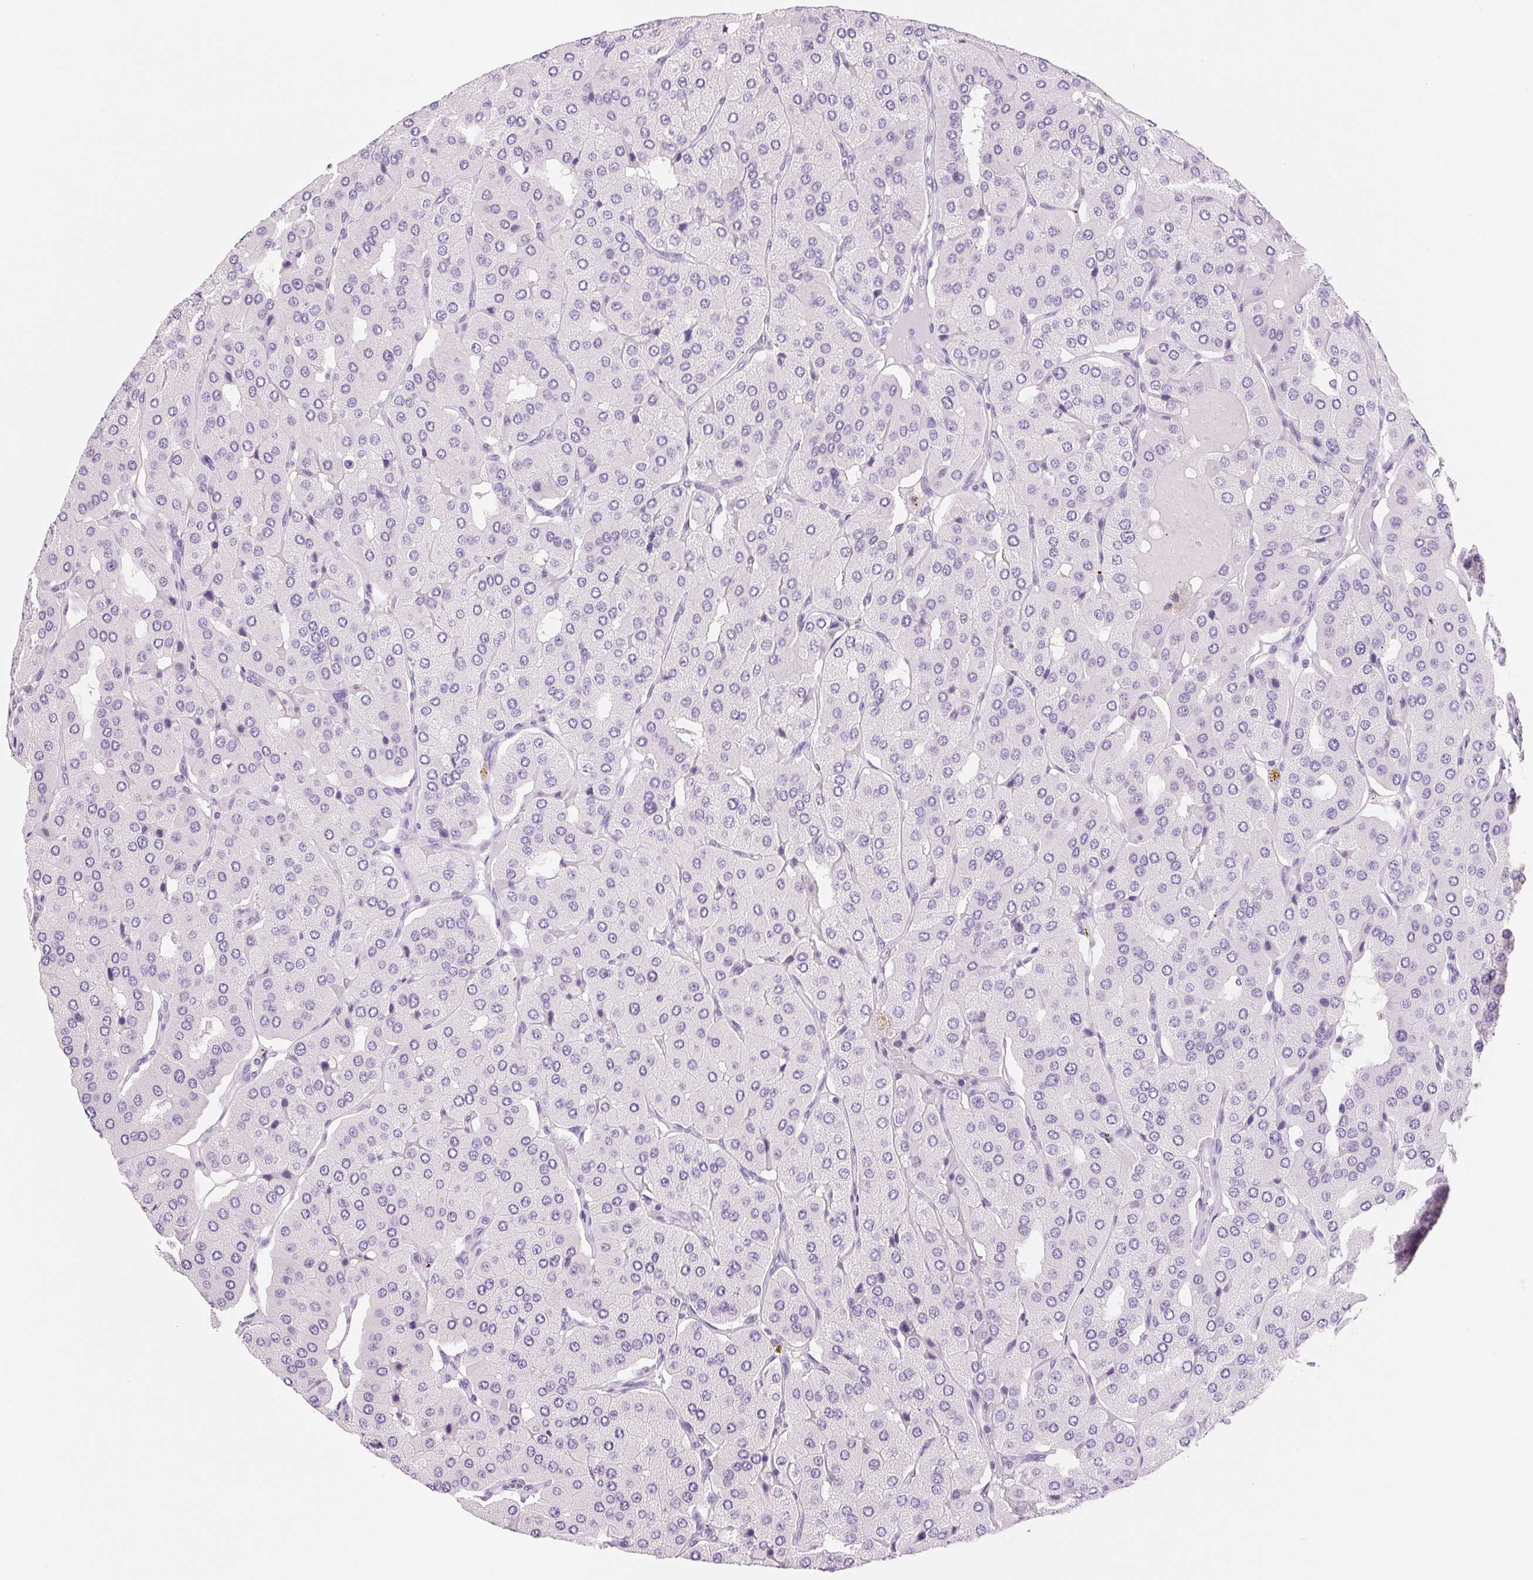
{"staining": {"intensity": "negative", "quantity": "none", "location": "none"}, "tissue": "parathyroid gland", "cell_type": "Glandular cells", "image_type": "normal", "snomed": [{"axis": "morphology", "description": "Normal tissue, NOS"}, {"axis": "morphology", "description": "Adenoma, NOS"}, {"axis": "topography", "description": "Parathyroid gland"}], "caption": "IHC of unremarkable parathyroid gland reveals no positivity in glandular cells.", "gene": "ASGR2", "patient": {"sex": "female", "age": 86}}